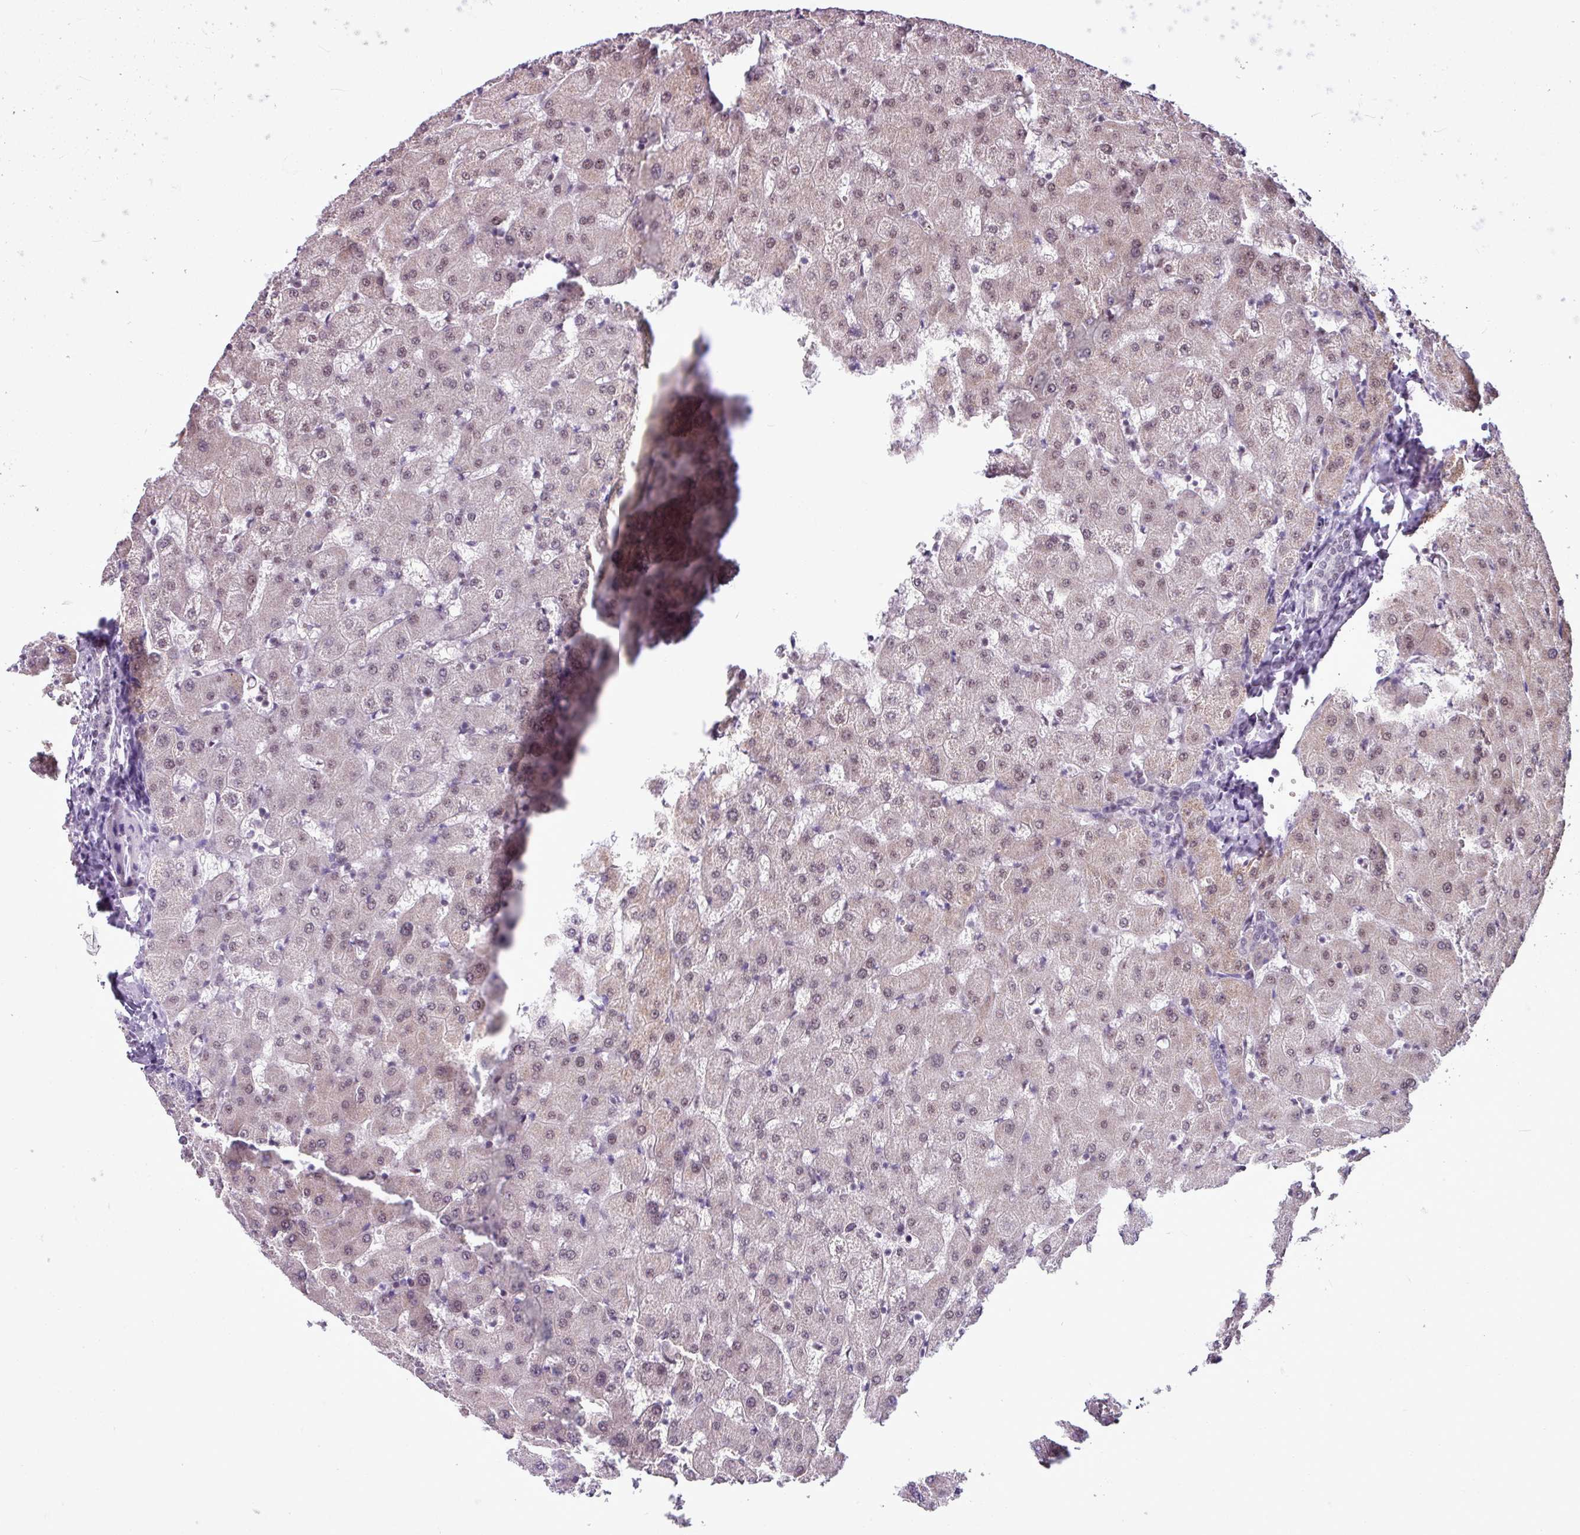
{"staining": {"intensity": "weak", "quantity": "25%-75%", "location": "nuclear"}, "tissue": "liver", "cell_type": "Cholangiocytes", "image_type": "normal", "snomed": [{"axis": "morphology", "description": "Normal tissue, NOS"}, {"axis": "topography", "description": "Liver"}], "caption": "Protein staining of unremarkable liver exhibits weak nuclear positivity in about 25%-75% of cholangiocytes.", "gene": "UTP18", "patient": {"sex": "female", "age": 63}}